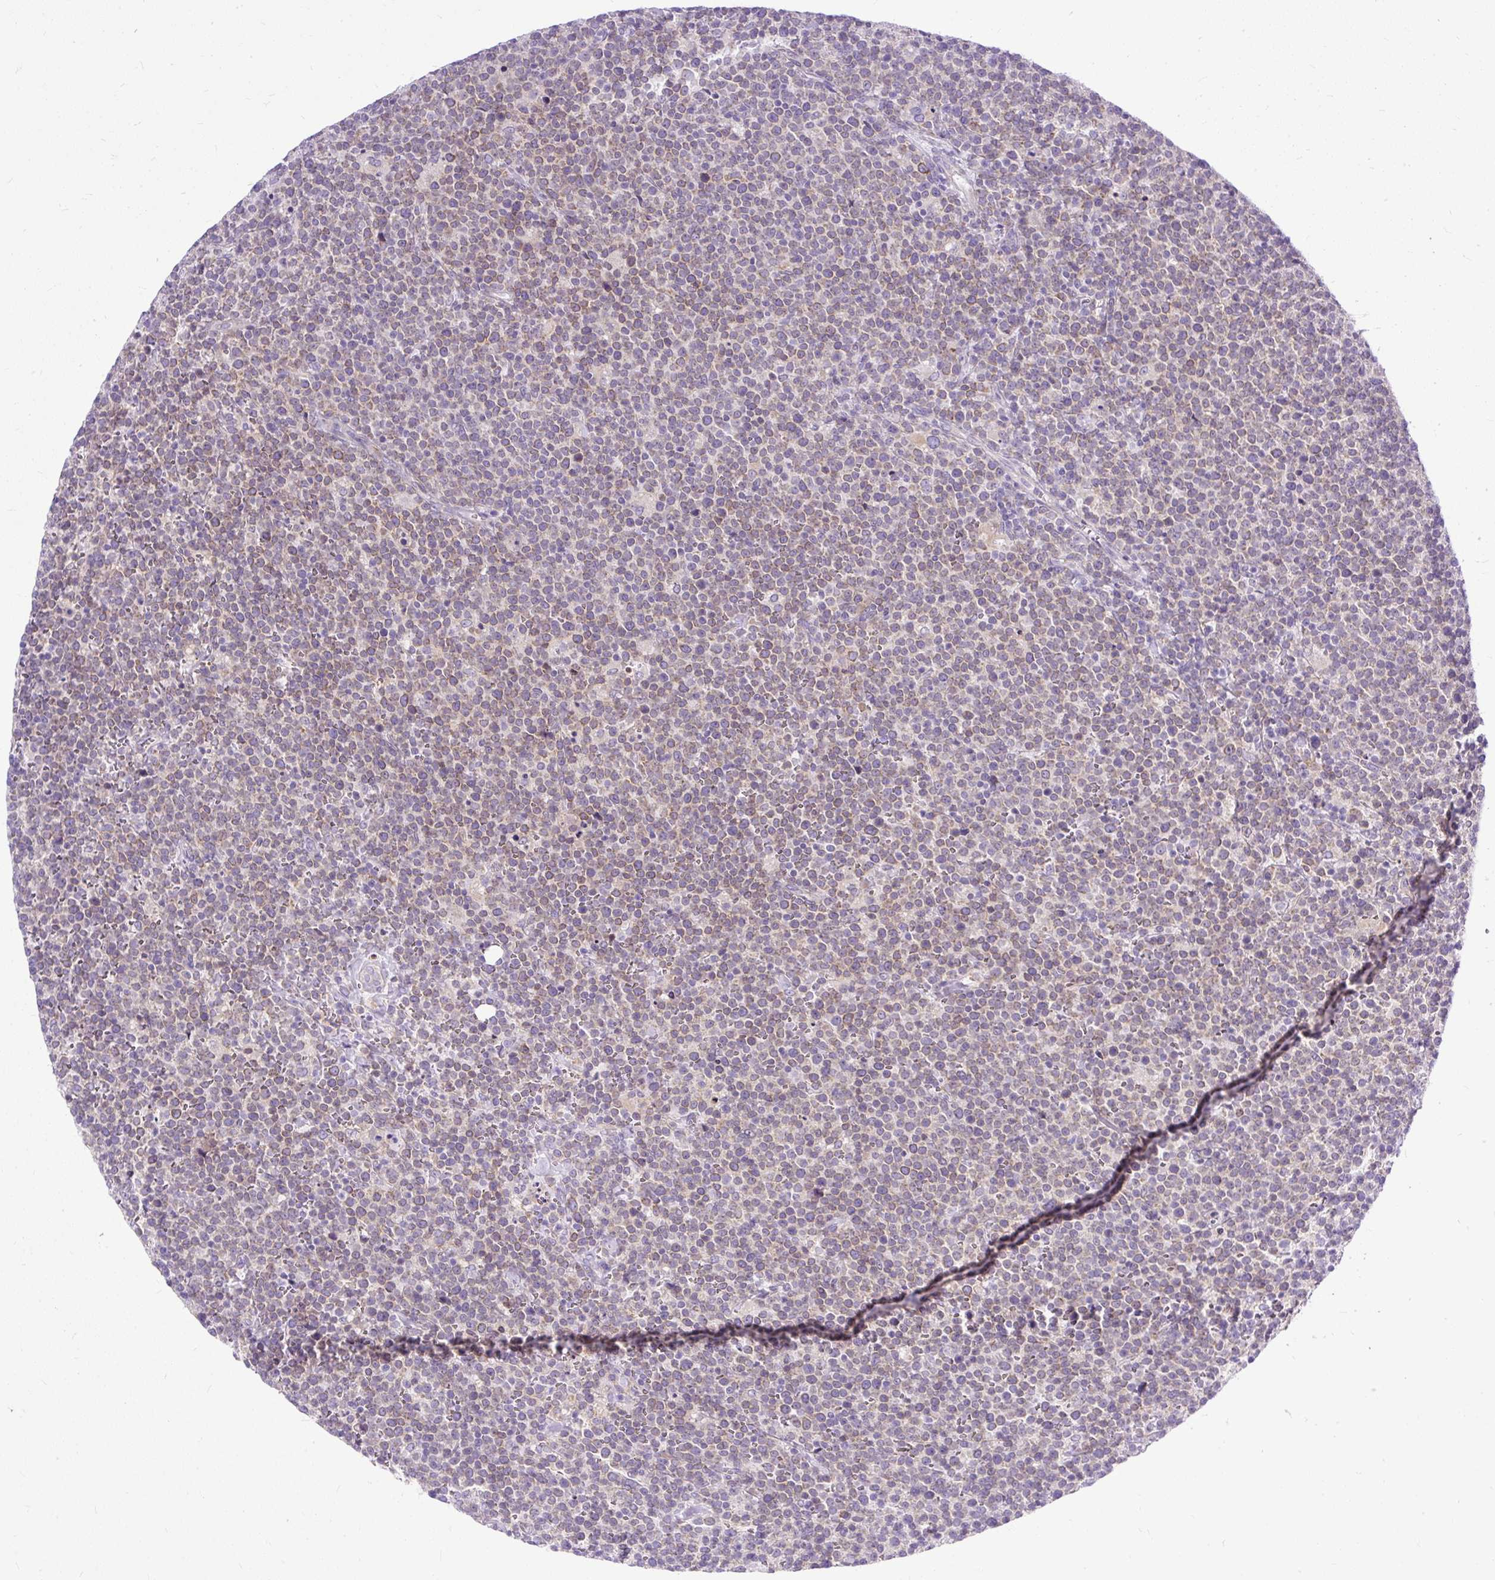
{"staining": {"intensity": "weak", "quantity": "25%-75%", "location": "cytoplasmic/membranous"}, "tissue": "lymphoma", "cell_type": "Tumor cells", "image_type": "cancer", "snomed": [{"axis": "morphology", "description": "Malignant lymphoma, non-Hodgkin's type, High grade"}, {"axis": "topography", "description": "Lymph node"}], "caption": "Lymphoma stained with immunohistochemistry shows weak cytoplasmic/membranous positivity in approximately 25%-75% of tumor cells. The staining was performed using DAB, with brown indicating positive protein expression. Nuclei are stained blue with hematoxylin.", "gene": "AMFR", "patient": {"sex": "male", "age": 61}}